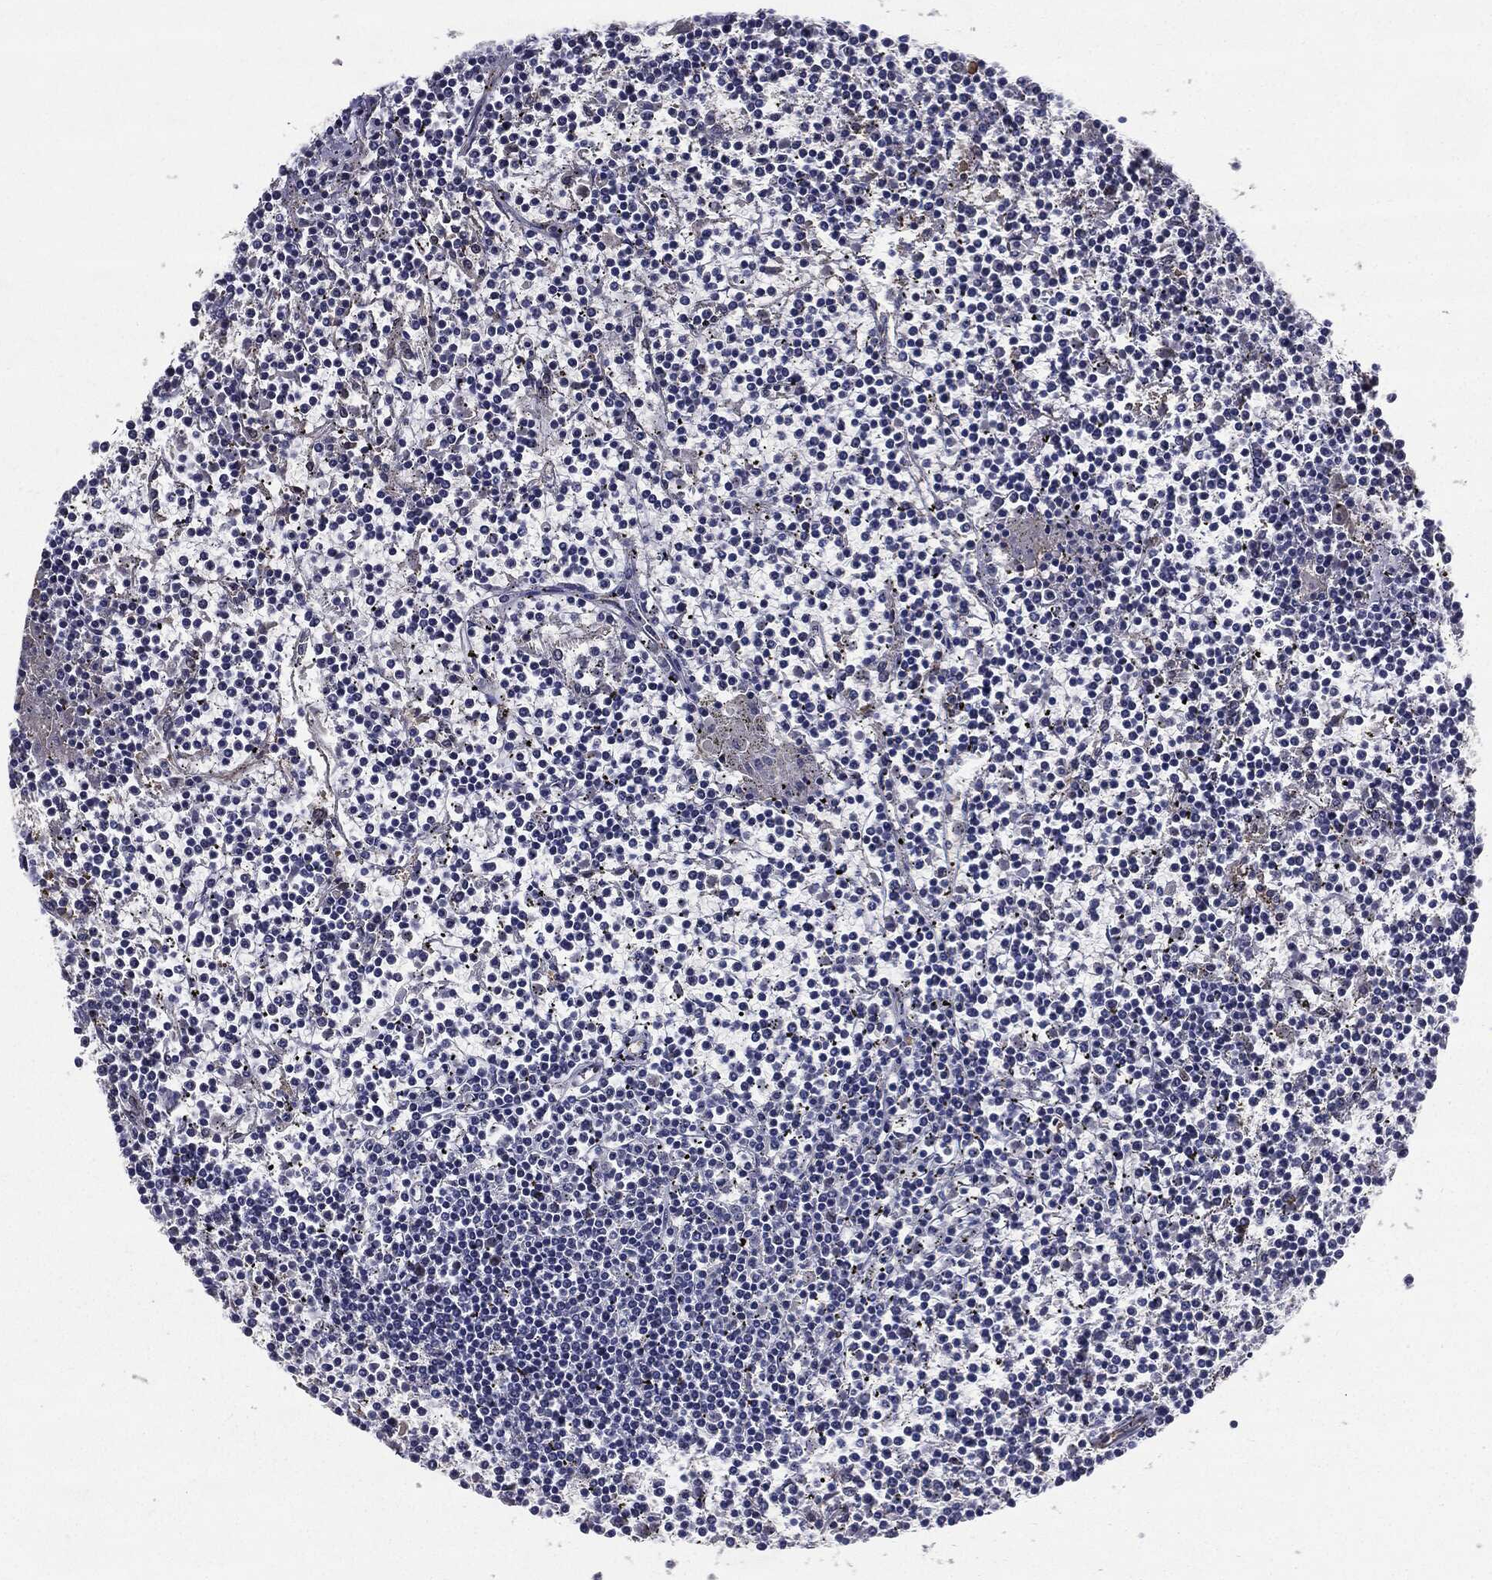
{"staining": {"intensity": "negative", "quantity": "none", "location": "none"}, "tissue": "lymphoma", "cell_type": "Tumor cells", "image_type": "cancer", "snomed": [{"axis": "morphology", "description": "Malignant lymphoma, non-Hodgkin's type, Low grade"}, {"axis": "topography", "description": "Spleen"}], "caption": "Immunohistochemical staining of human lymphoma exhibits no significant staining in tumor cells.", "gene": "JUN", "patient": {"sex": "female", "age": 19}}